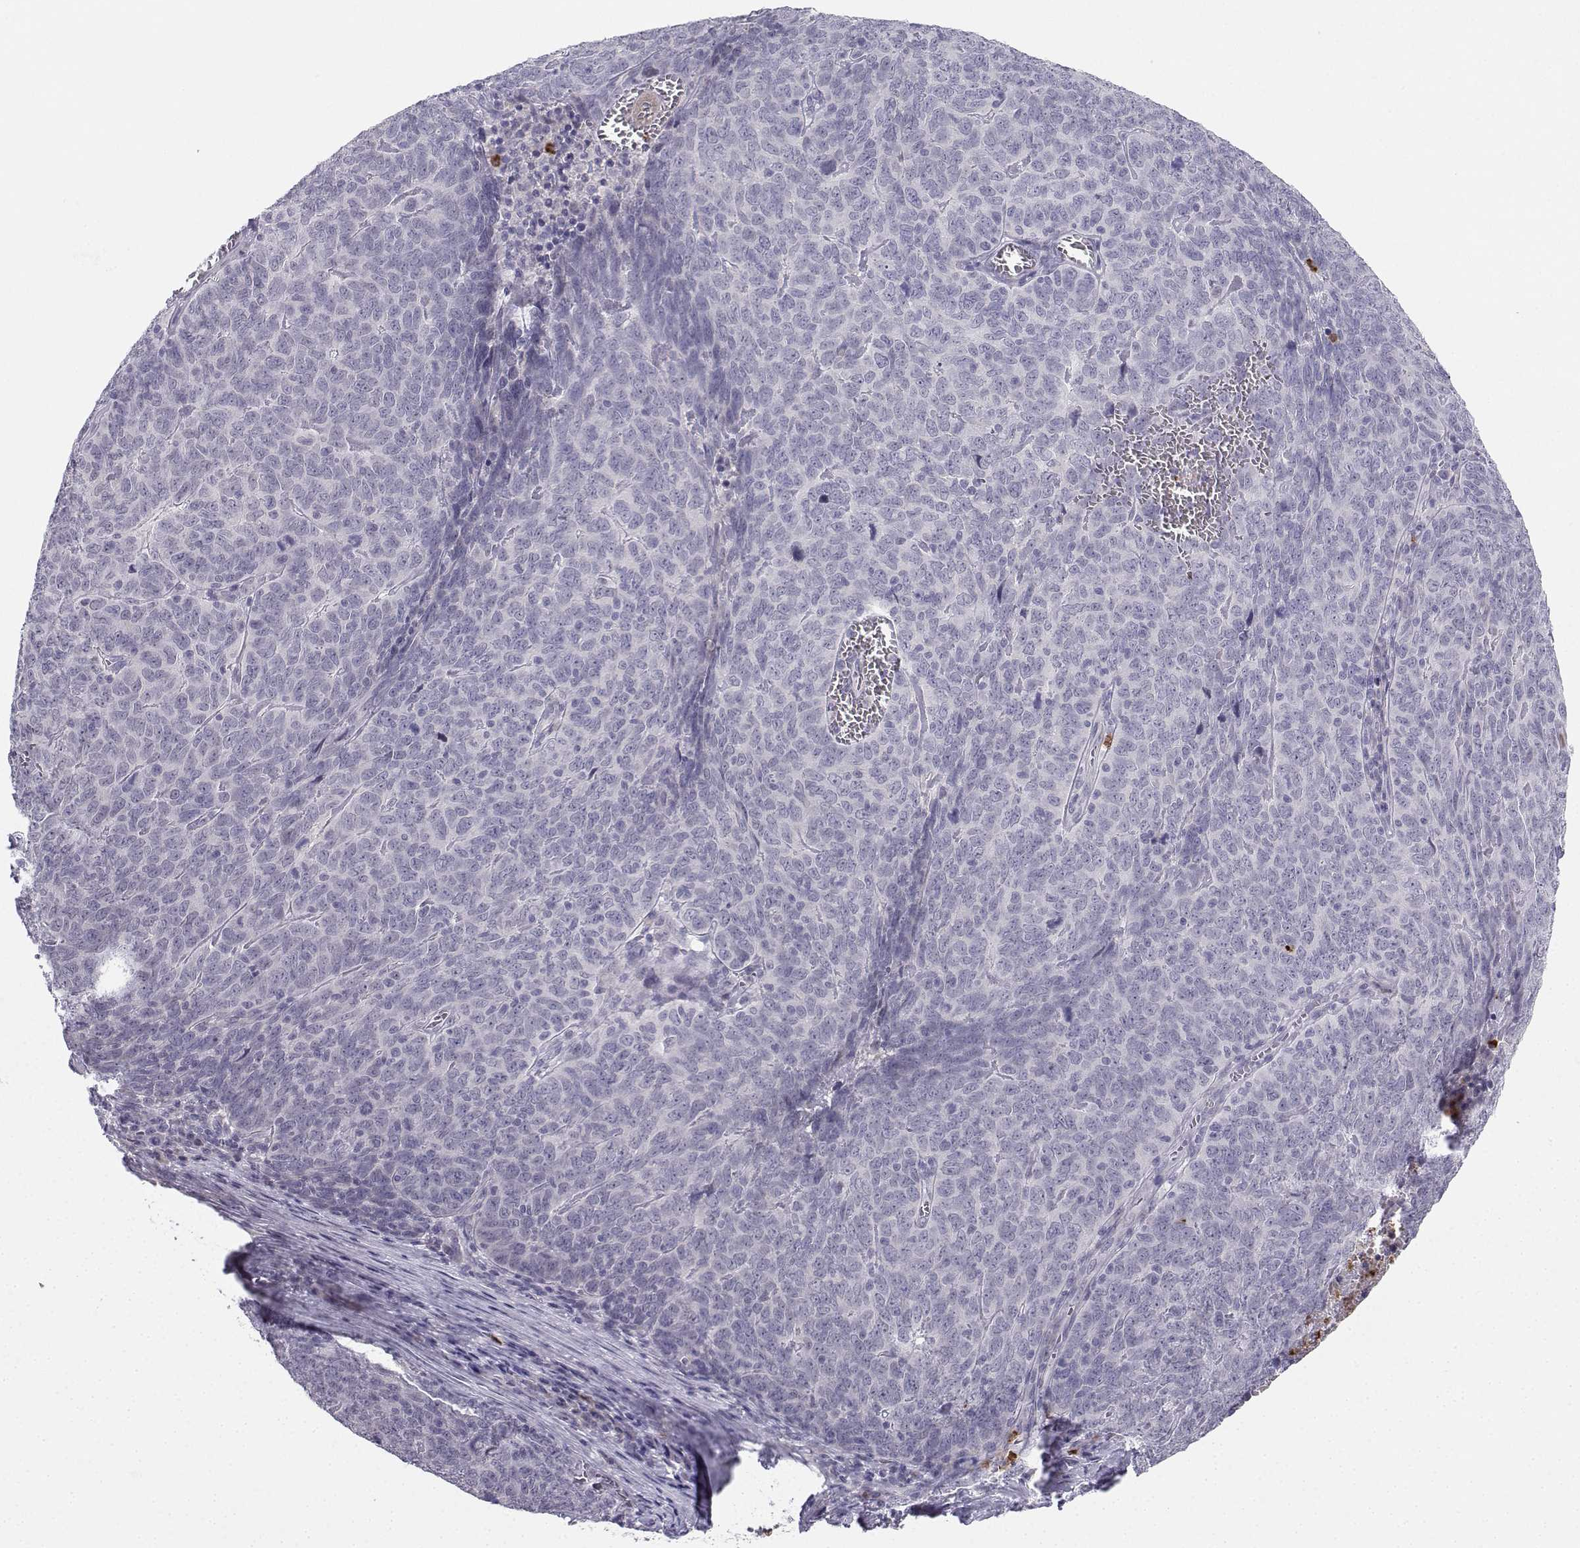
{"staining": {"intensity": "negative", "quantity": "none", "location": "none"}, "tissue": "skin cancer", "cell_type": "Tumor cells", "image_type": "cancer", "snomed": [{"axis": "morphology", "description": "Squamous cell carcinoma, NOS"}, {"axis": "topography", "description": "Skin"}, {"axis": "topography", "description": "Anal"}], "caption": "Immunohistochemistry (IHC) photomicrograph of skin cancer stained for a protein (brown), which demonstrates no expression in tumor cells.", "gene": "CALY", "patient": {"sex": "female", "age": 51}}